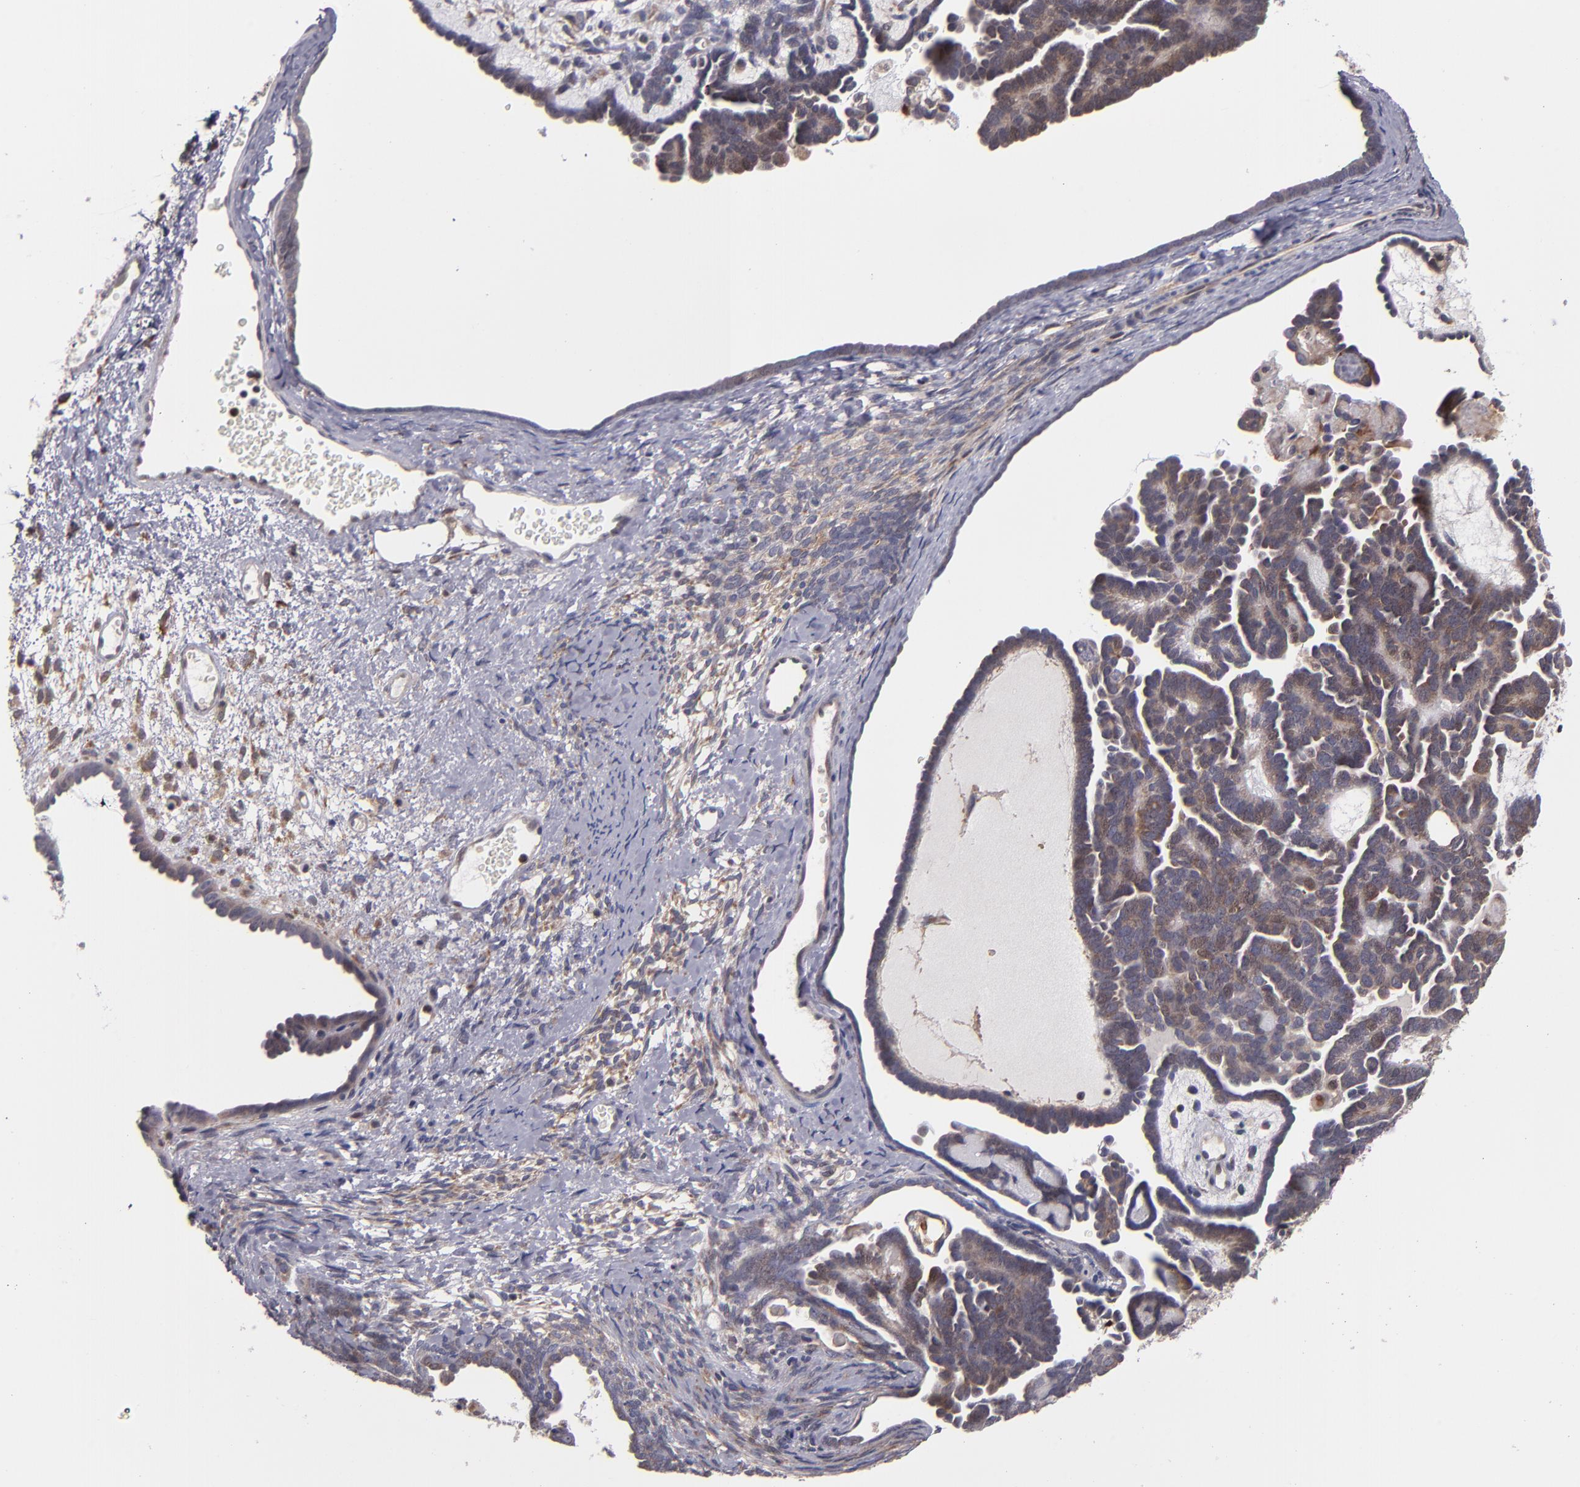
{"staining": {"intensity": "weak", "quantity": ">75%", "location": "cytoplasmic/membranous"}, "tissue": "endometrial cancer", "cell_type": "Tumor cells", "image_type": "cancer", "snomed": [{"axis": "morphology", "description": "Neoplasm, malignant, NOS"}, {"axis": "topography", "description": "Endometrium"}], "caption": "Immunohistochemical staining of endometrial cancer (malignant neoplasm) demonstrates weak cytoplasmic/membranous protein staining in about >75% of tumor cells.", "gene": "CASP1", "patient": {"sex": "female", "age": 74}}